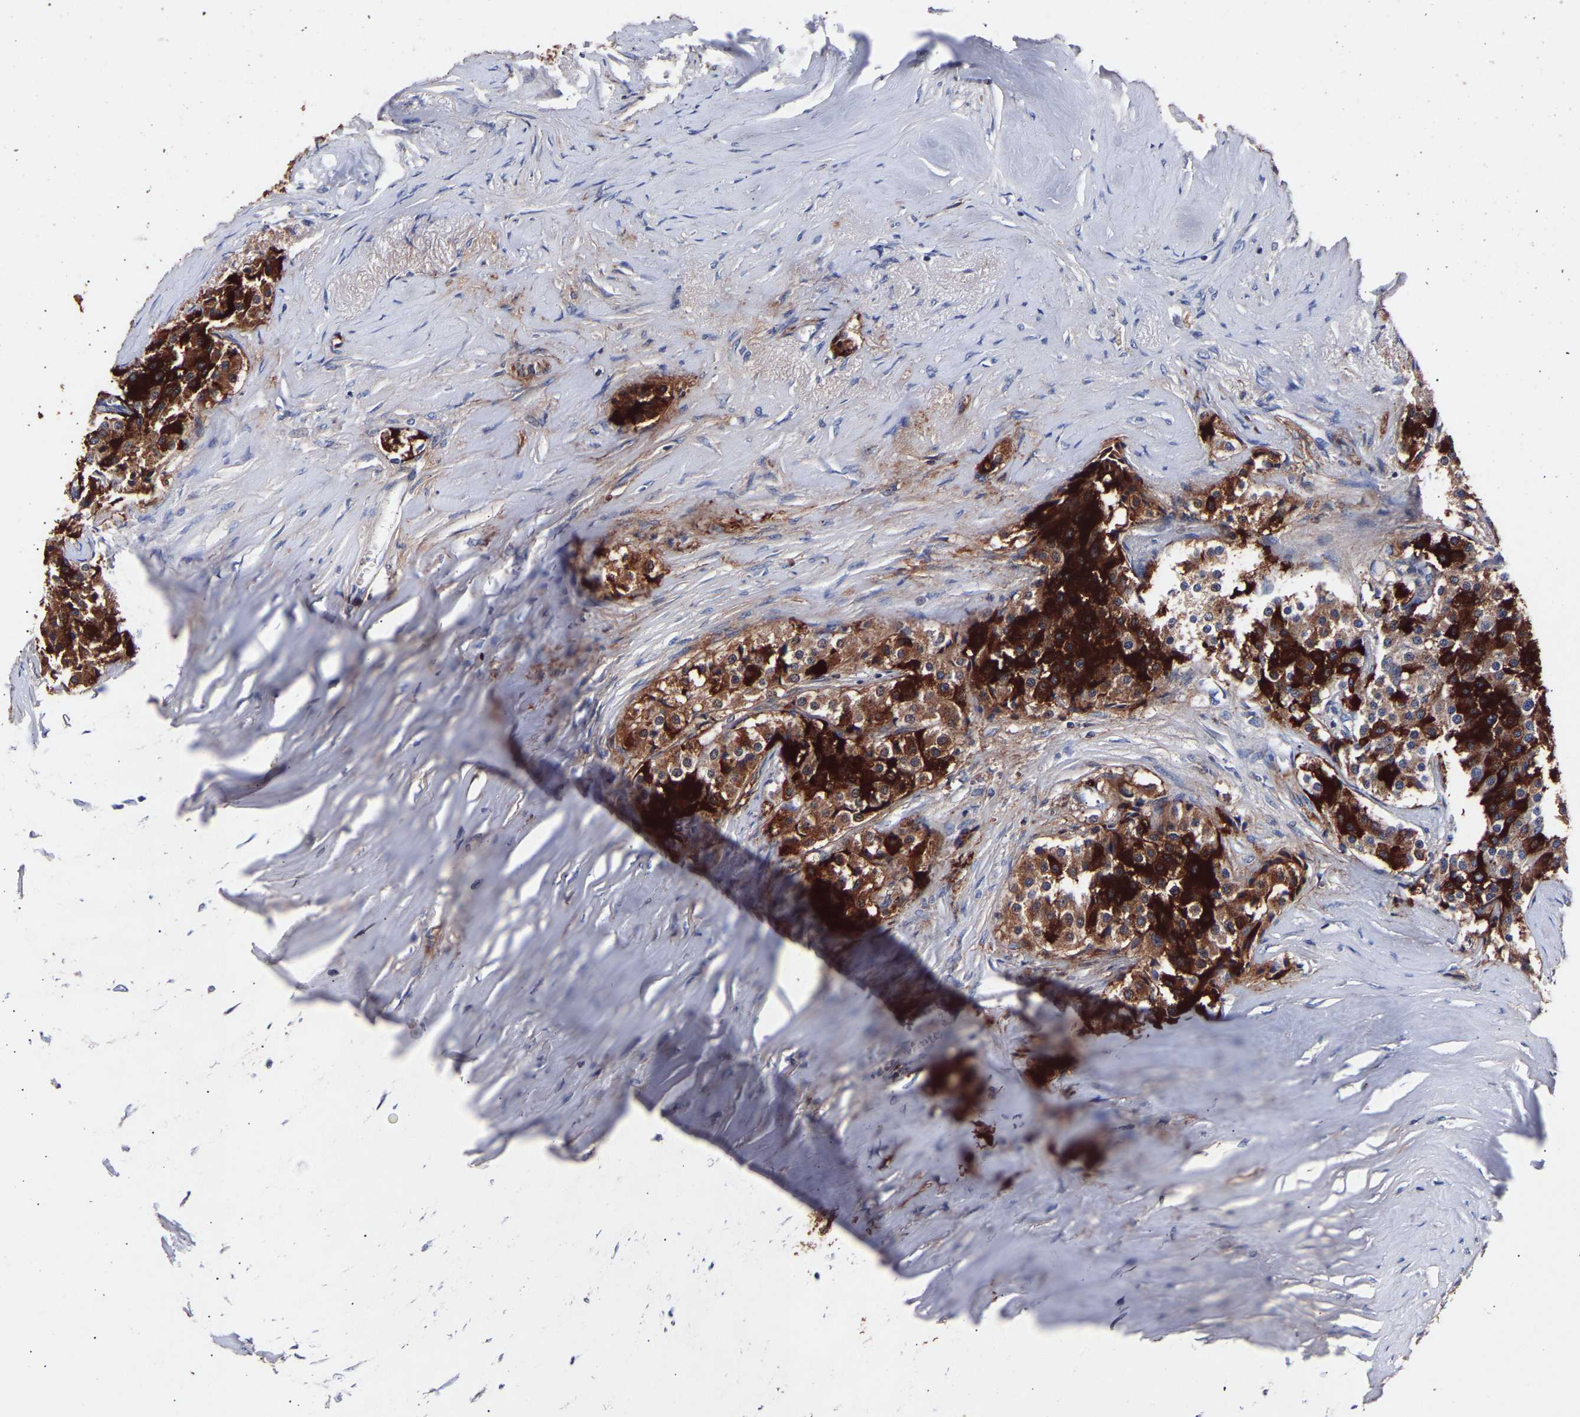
{"staining": {"intensity": "strong", "quantity": ">75%", "location": "nuclear"}, "tissue": "carcinoid", "cell_type": "Tumor cells", "image_type": "cancer", "snomed": [{"axis": "morphology", "description": "Carcinoid, malignant, NOS"}, {"axis": "topography", "description": "Colon"}], "caption": "Carcinoid stained for a protein (brown) shows strong nuclear positive staining in about >75% of tumor cells.", "gene": "SEM1", "patient": {"sex": "female", "age": 52}}